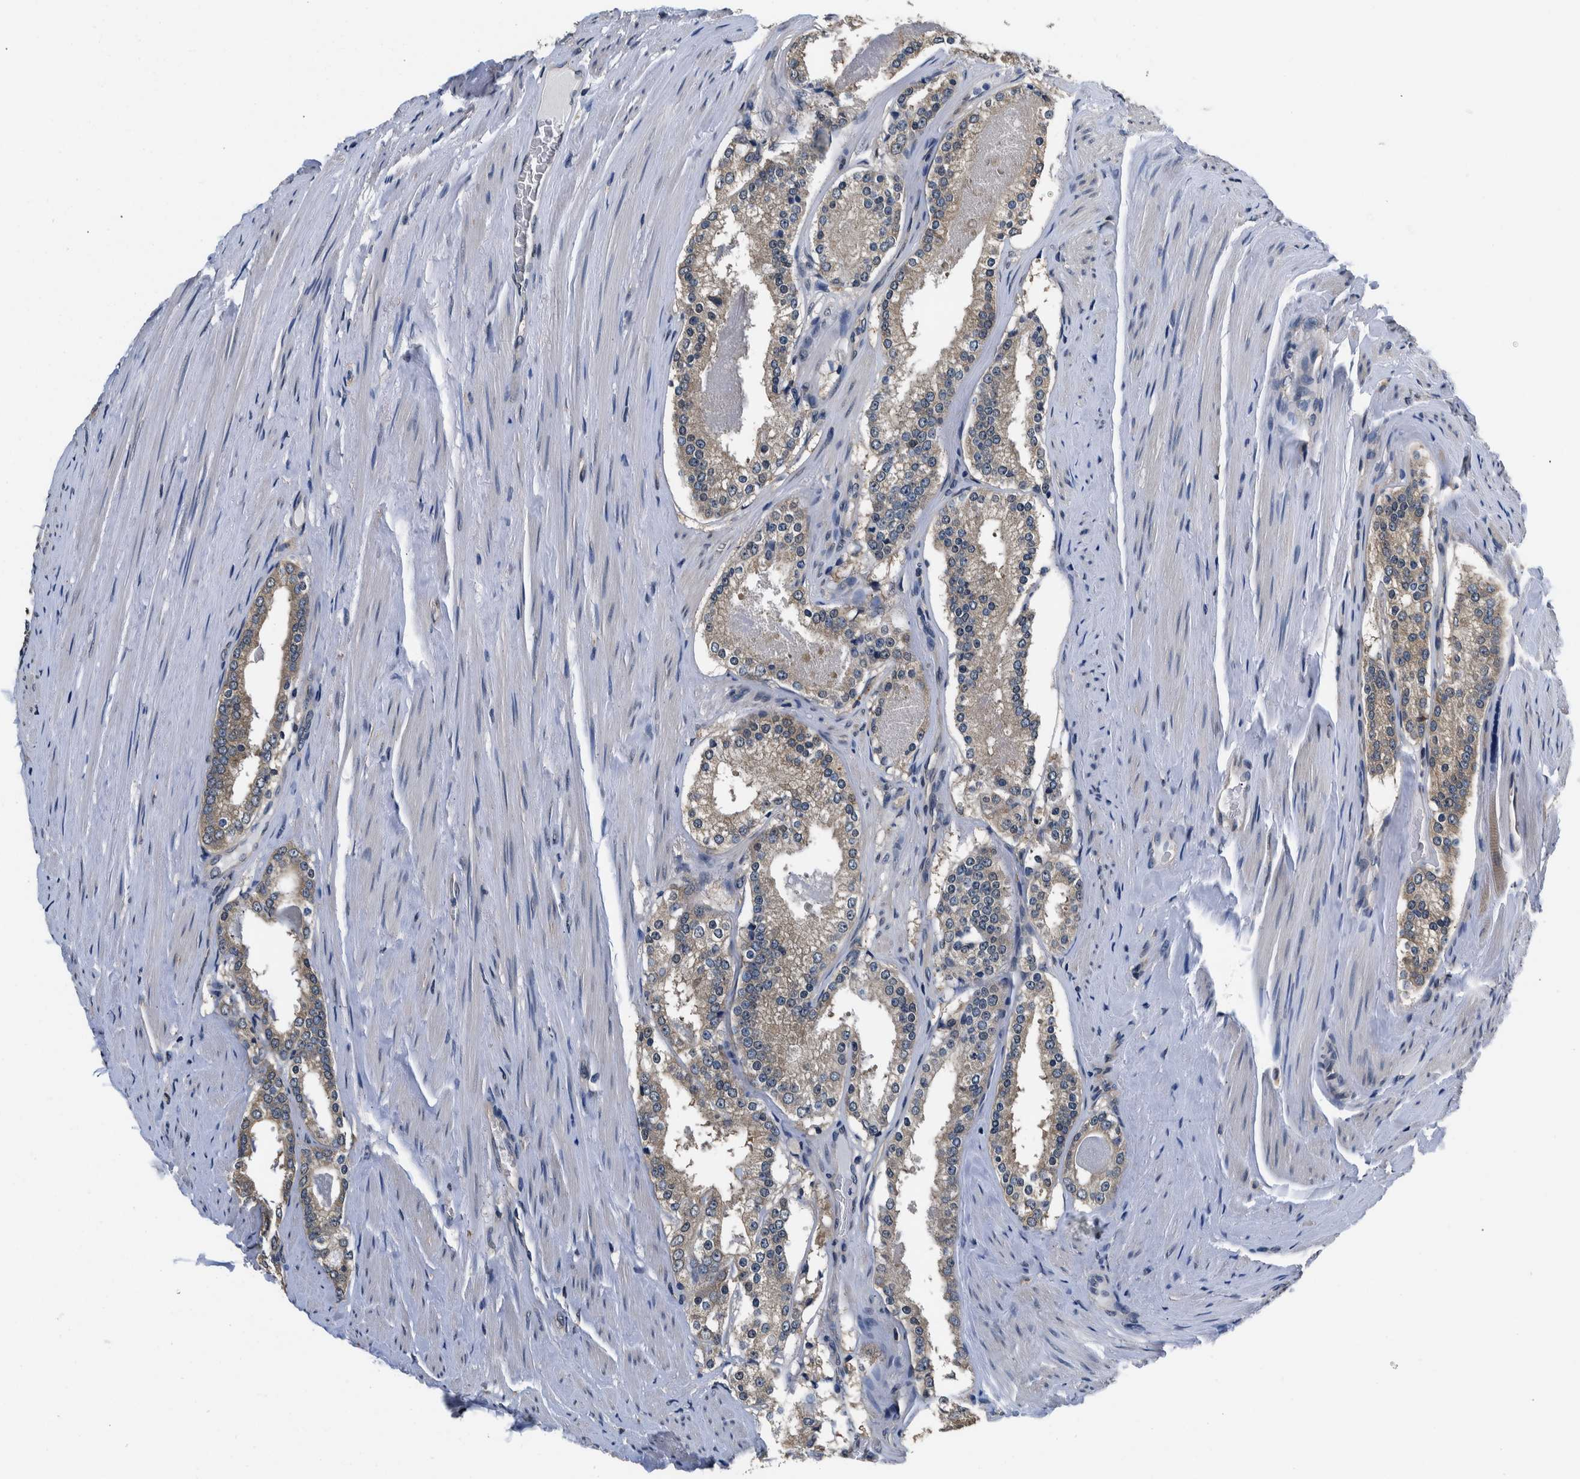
{"staining": {"intensity": "weak", "quantity": ">75%", "location": "cytoplasmic/membranous"}, "tissue": "prostate cancer", "cell_type": "Tumor cells", "image_type": "cancer", "snomed": [{"axis": "morphology", "description": "Adenocarcinoma, Low grade"}, {"axis": "topography", "description": "Prostate"}], "caption": "Protein positivity by IHC exhibits weak cytoplasmic/membranous positivity in approximately >75% of tumor cells in prostate cancer. (DAB (3,3'-diaminobenzidine) IHC, brown staining for protein, blue staining for nuclei).", "gene": "NIBAN2", "patient": {"sex": "male", "age": 70}}